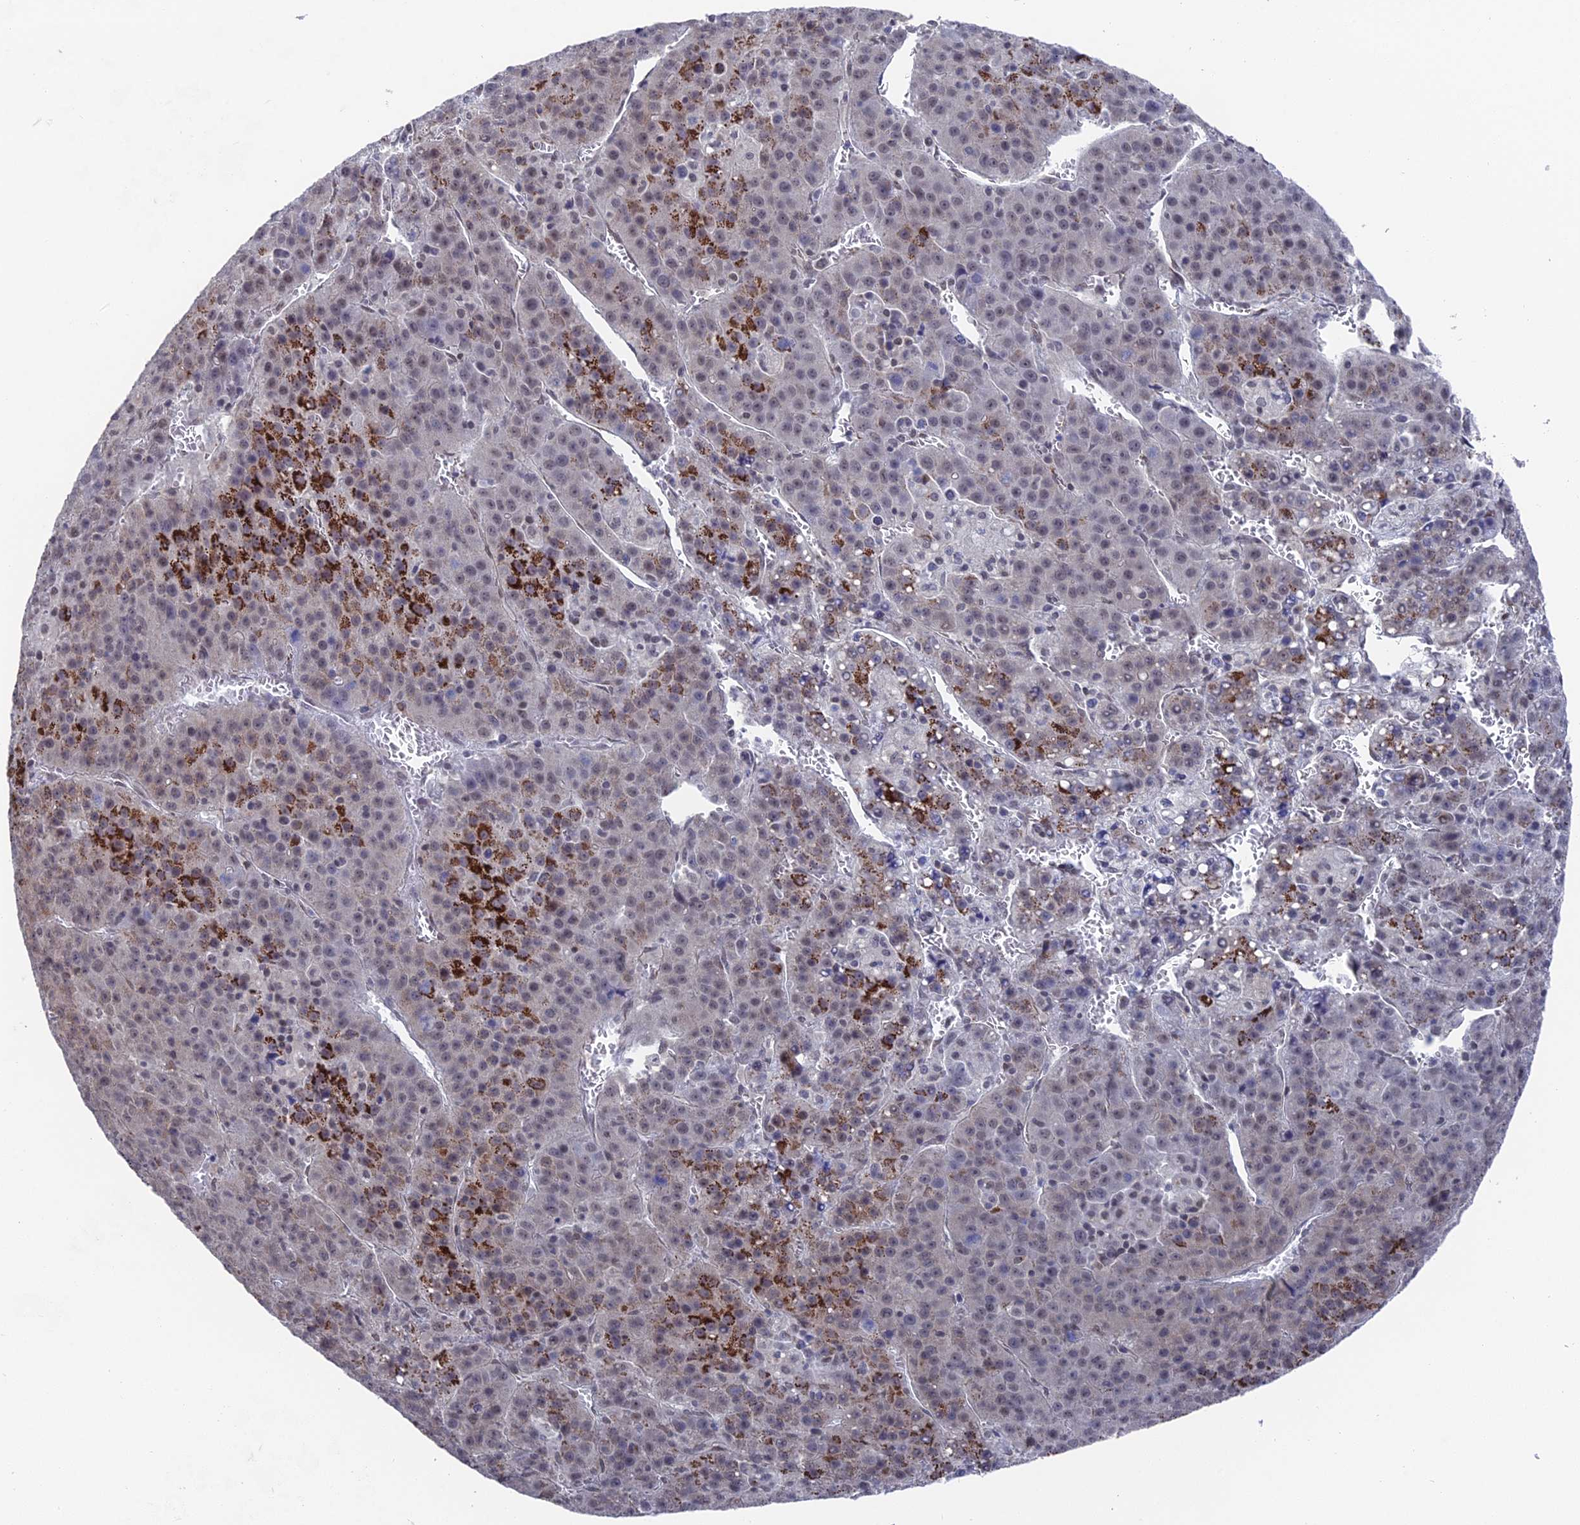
{"staining": {"intensity": "strong", "quantity": "<25%", "location": "cytoplasmic/membranous"}, "tissue": "liver cancer", "cell_type": "Tumor cells", "image_type": "cancer", "snomed": [{"axis": "morphology", "description": "Carcinoma, Hepatocellular, NOS"}, {"axis": "topography", "description": "Liver"}], "caption": "Human liver cancer (hepatocellular carcinoma) stained with a protein marker displays strong staining in tumor cells.", "gene": "FHIP2A", "patient": {"sex": "female", "age": 53}}